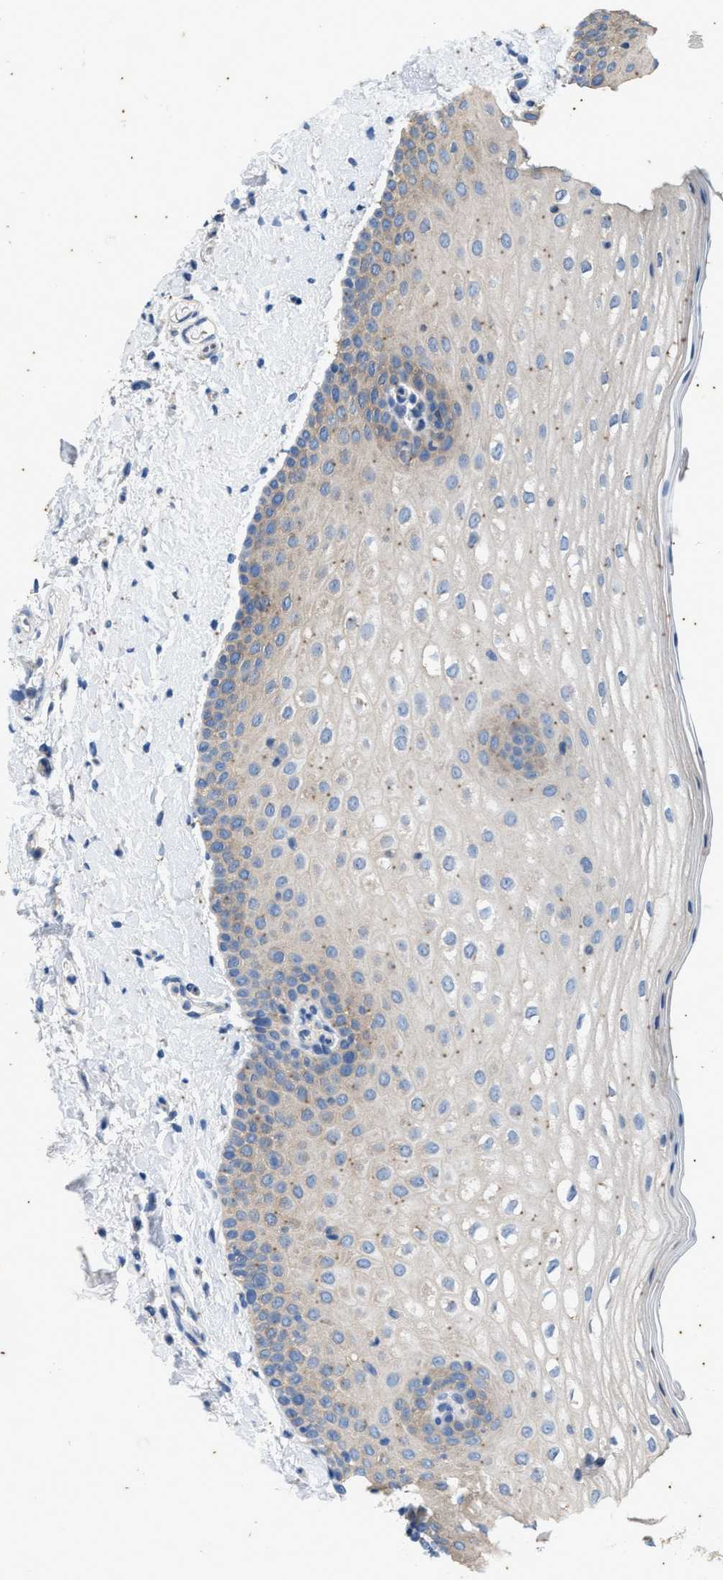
{"staining": {"intensity": "weak", "quantity": "<25%", "location": "cytoplasmic/membranous"}, "tissue": "oral mucosa", "cell_type": "Squamous epithelial cells", "image_type": "normal", "snomed": [{"axis": "morphology", "description": "Normal tissue, NOS"}, {"axis": "topography", "description": "Skin"}, {"axis": "topography", "description": "Oral tissue"}], "caption": "Immunohistochemistry (IHC) image of unremarkable human oral mucosa stained for a protein (brown), which demonstrates no staining in squamous epithelial cells. (DAB immunohistochemistry (IHC), high magnification).", "gene": "COX19", "patient": {"sex": "male", "age": 84}}